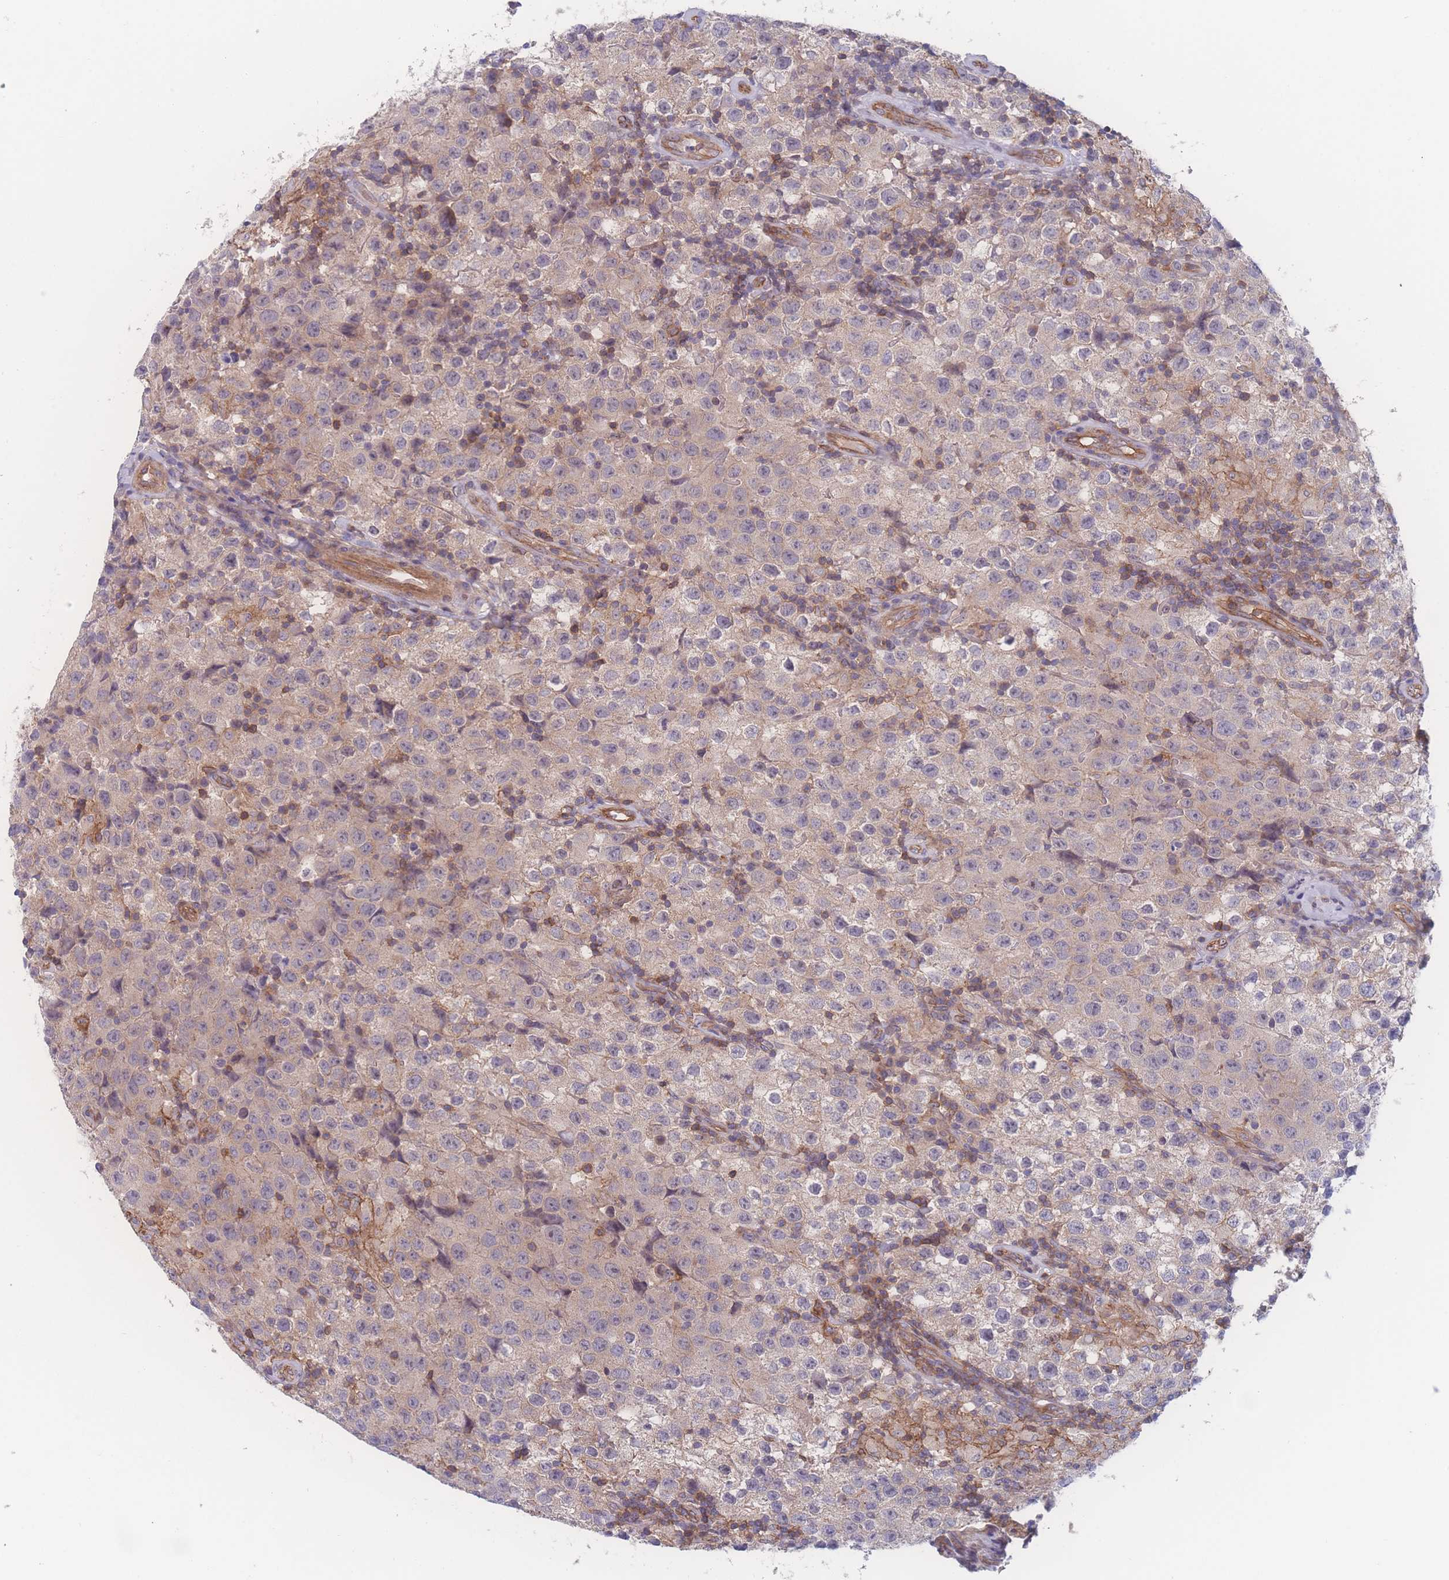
{"staining": {"intensity": "weak", "quantity": "<25%", "location": "cytoplasmic/membranous"}, "tissue": "testis cancer", "cell_type": "Tumor cells", "image_type": "cancer", "snomed": [{"axis": "morphology", "description": "Seminoma, NOS"}, {"axis": "morphology", "description": "Carcinoma, Embryonal, NOS"}, {"axis": "topography", "description": "Testis"}], "caption": "Tumor cells are negative for brown protein staining in testis cancer.", "gene": "CFAP97", "patient": {"sex": "male", "age": 41}}